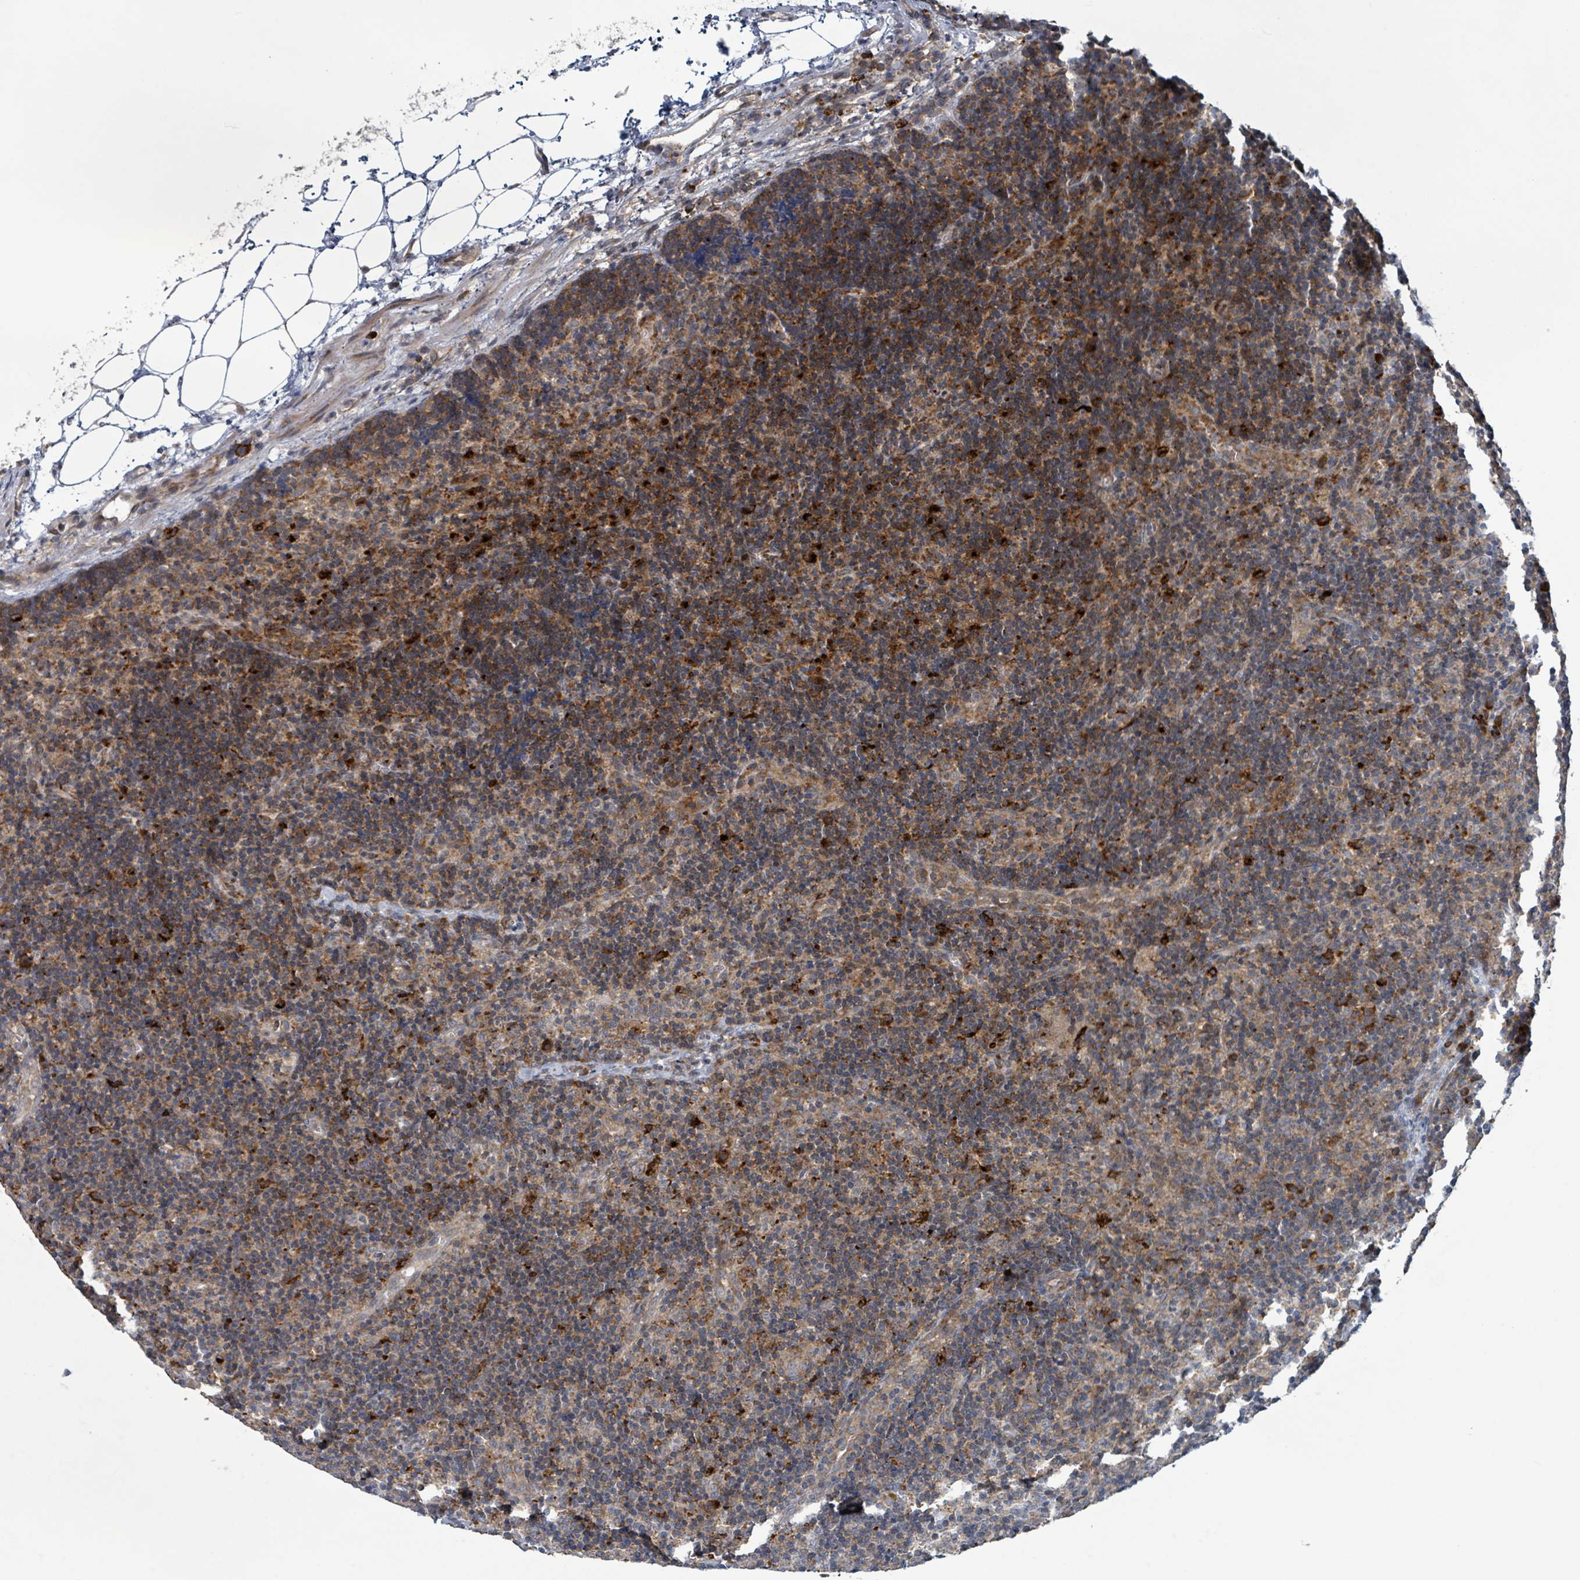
{"staining": {"intensity": "moderate", "quantity": "25%-75%", "location": "cytoplasmic/membranous"}, "tissue": "lymph node", "cell_type": "Germinal center cells", "image_type": "normal", "snomed": [{"axis": "morphology", "description": "Normal tissue, NOS"}, {"axis": "topography", "description": "Lymph node"}], "caption": "Immunohistochemical staining of unremarkable human lymph node reveals medium levels of moderate cytoplasmic/membranous staining in about 25%-75% of germinal center cells.", "gene": "OR51E1", "patient": {"sex": "female", "age": 30}}